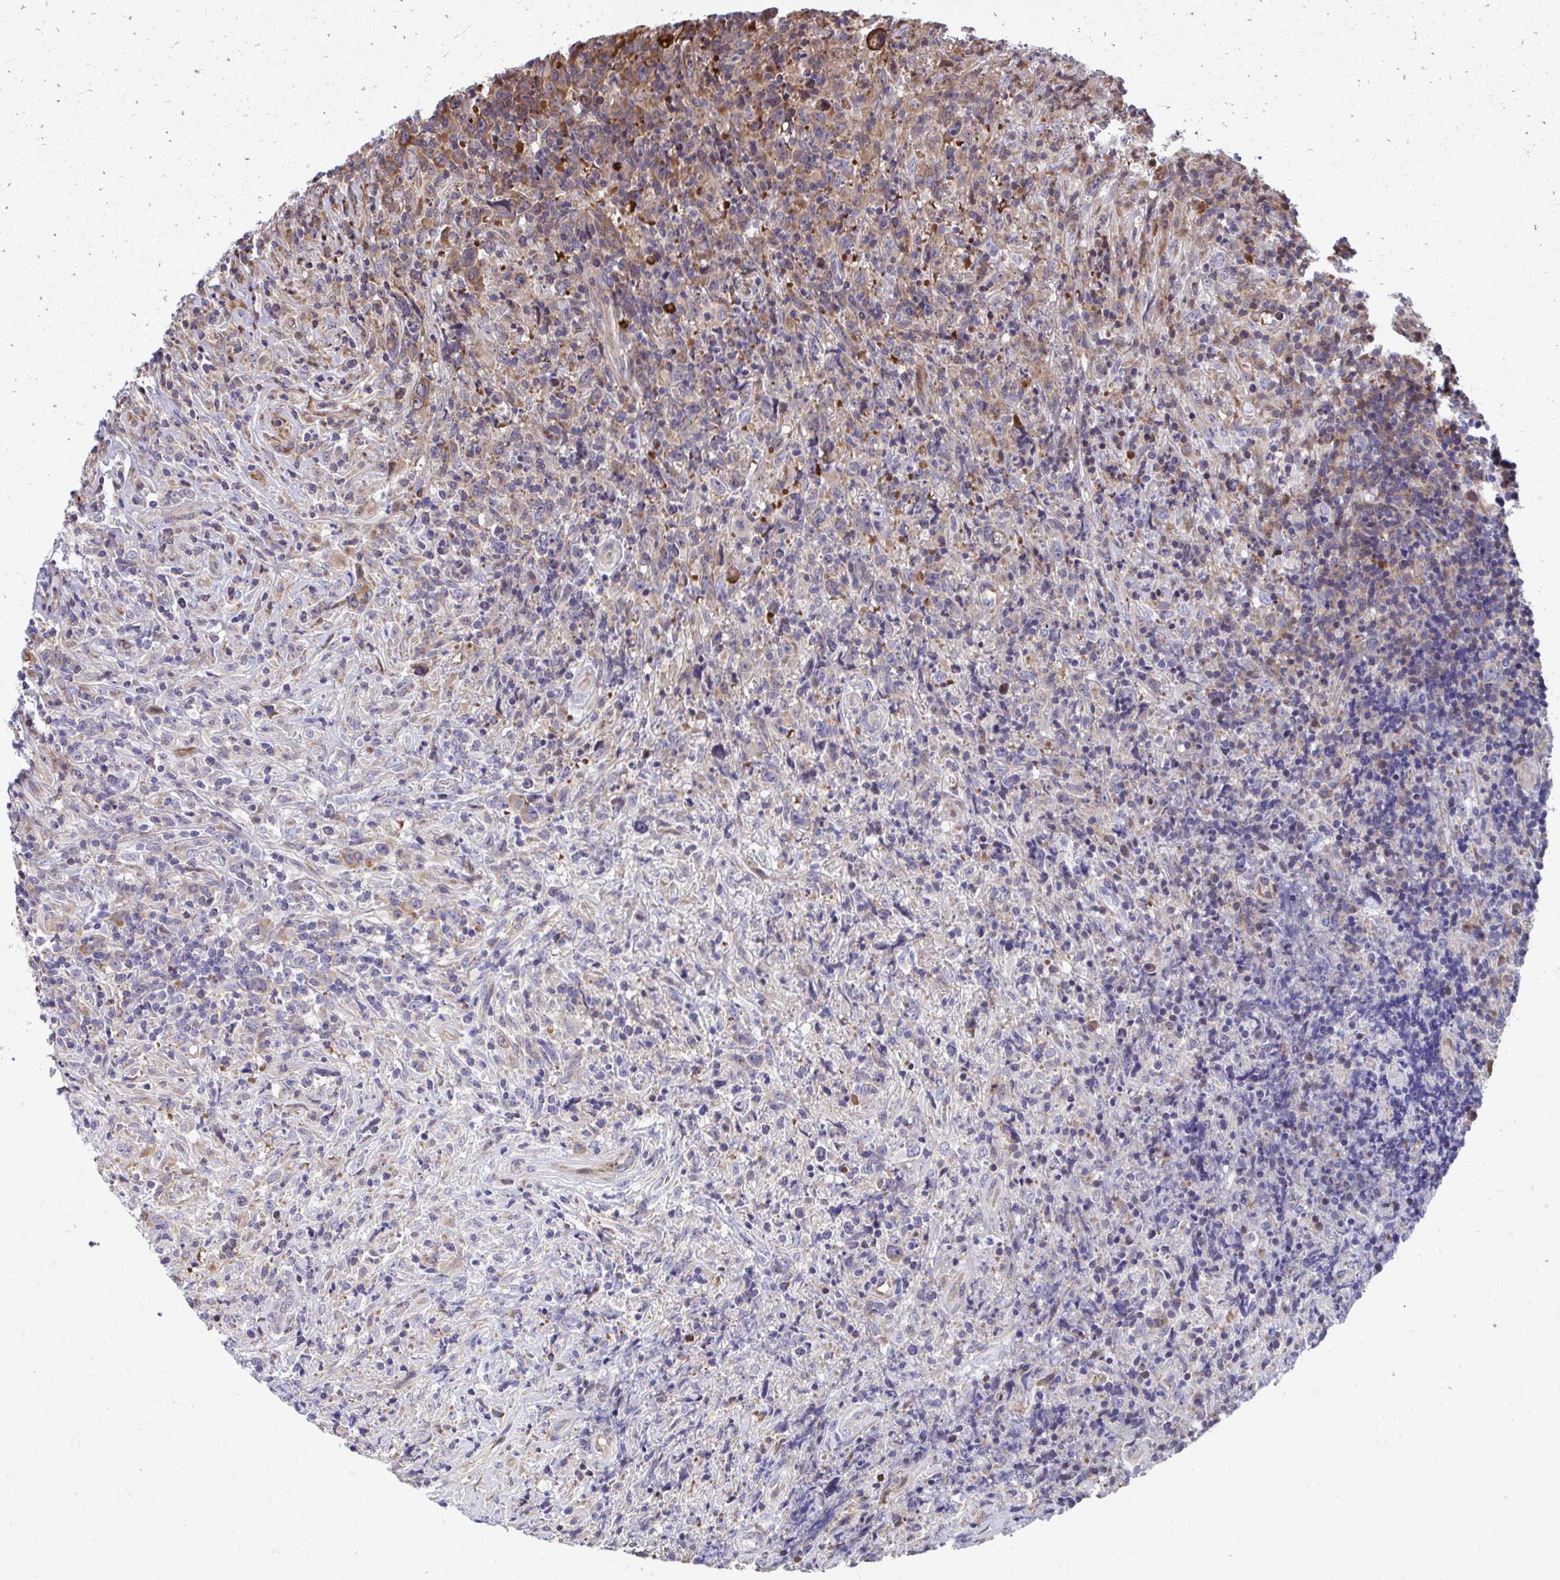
{"staining": {"intensity": "moderate", "quantity": "<25%", "location": "cytoplasmic/membranous"}, "tissue": "lymphoma", "cell_type": "Tumor cells", "image_type": "cancer", "snomed": [{"axis": "morphology", "description": "Hodgkin's disease, NOS"}, {"axis": "topography", "description": "Lymph node"}], "caption": "A high-resolution histopathology image shows immunohistochemistry staining of lymphoma, which demonstrates moderate cytoplasmic/membranous staining in about <25% of tumor cells.", "gene": "ZNF778", "patient": {"sex": "female", "age": 18}}